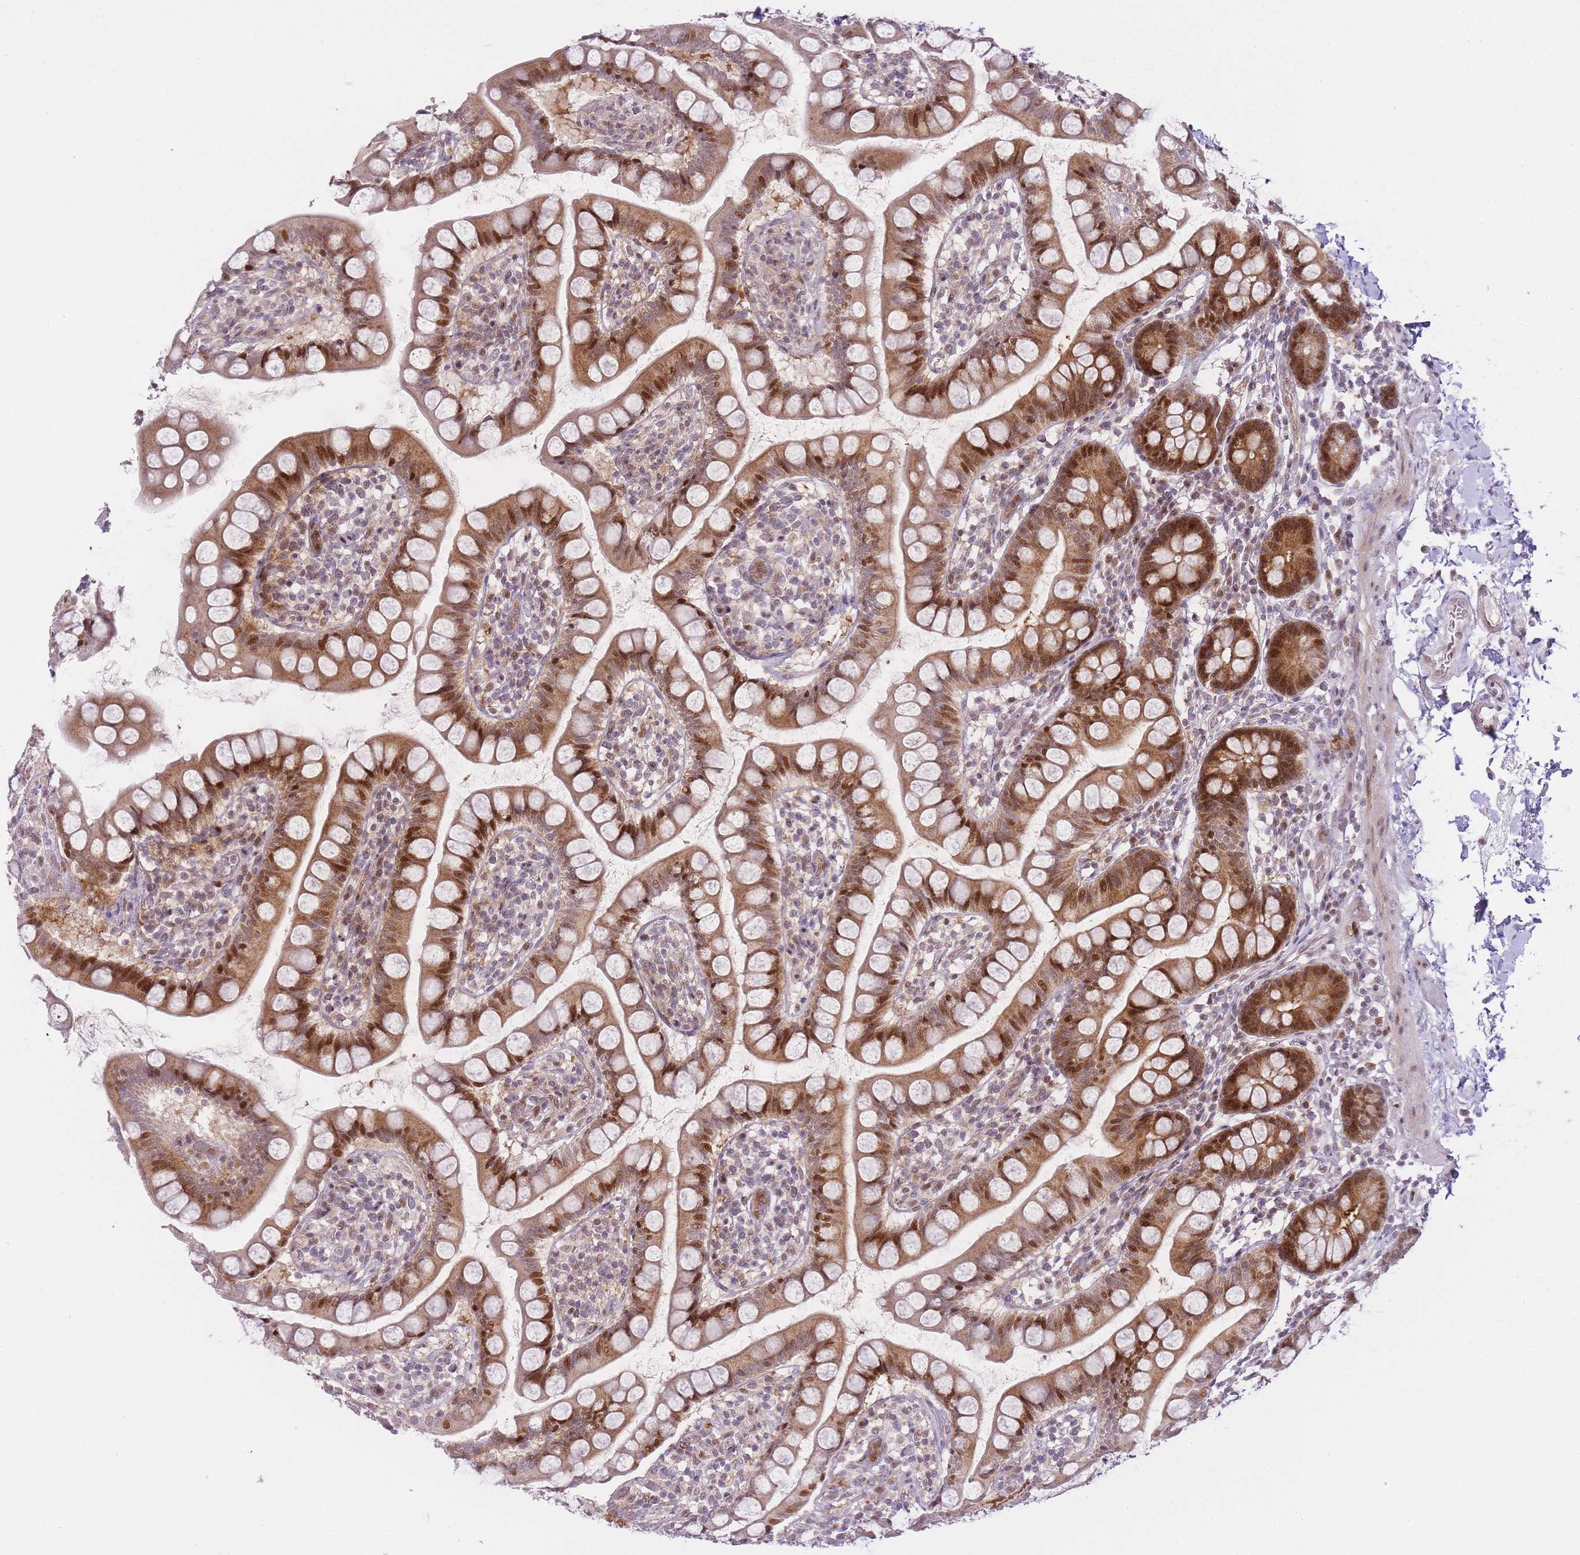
{"staining": {"intensity": "strong", "quantity": "25%-75%", "location": "cytoplasmic/membranous,nuclear"}, "tissue": "small intestine", "cell_type": "Glandular cells", "image_type": "normal", "snomed": [{"axis": "morphology", "description": "Normal tissue, NOS"}, {"axis": "topography", "description": "Small intestine"}], "caption": "Protein staining demonstrates strong cytoplasmic/membranous,nuclear expression in approximately 25%-75% of glandular cells in normal small intestine.", "gene": "OGG1", "patient": {"sex": "female", "age": 84}}